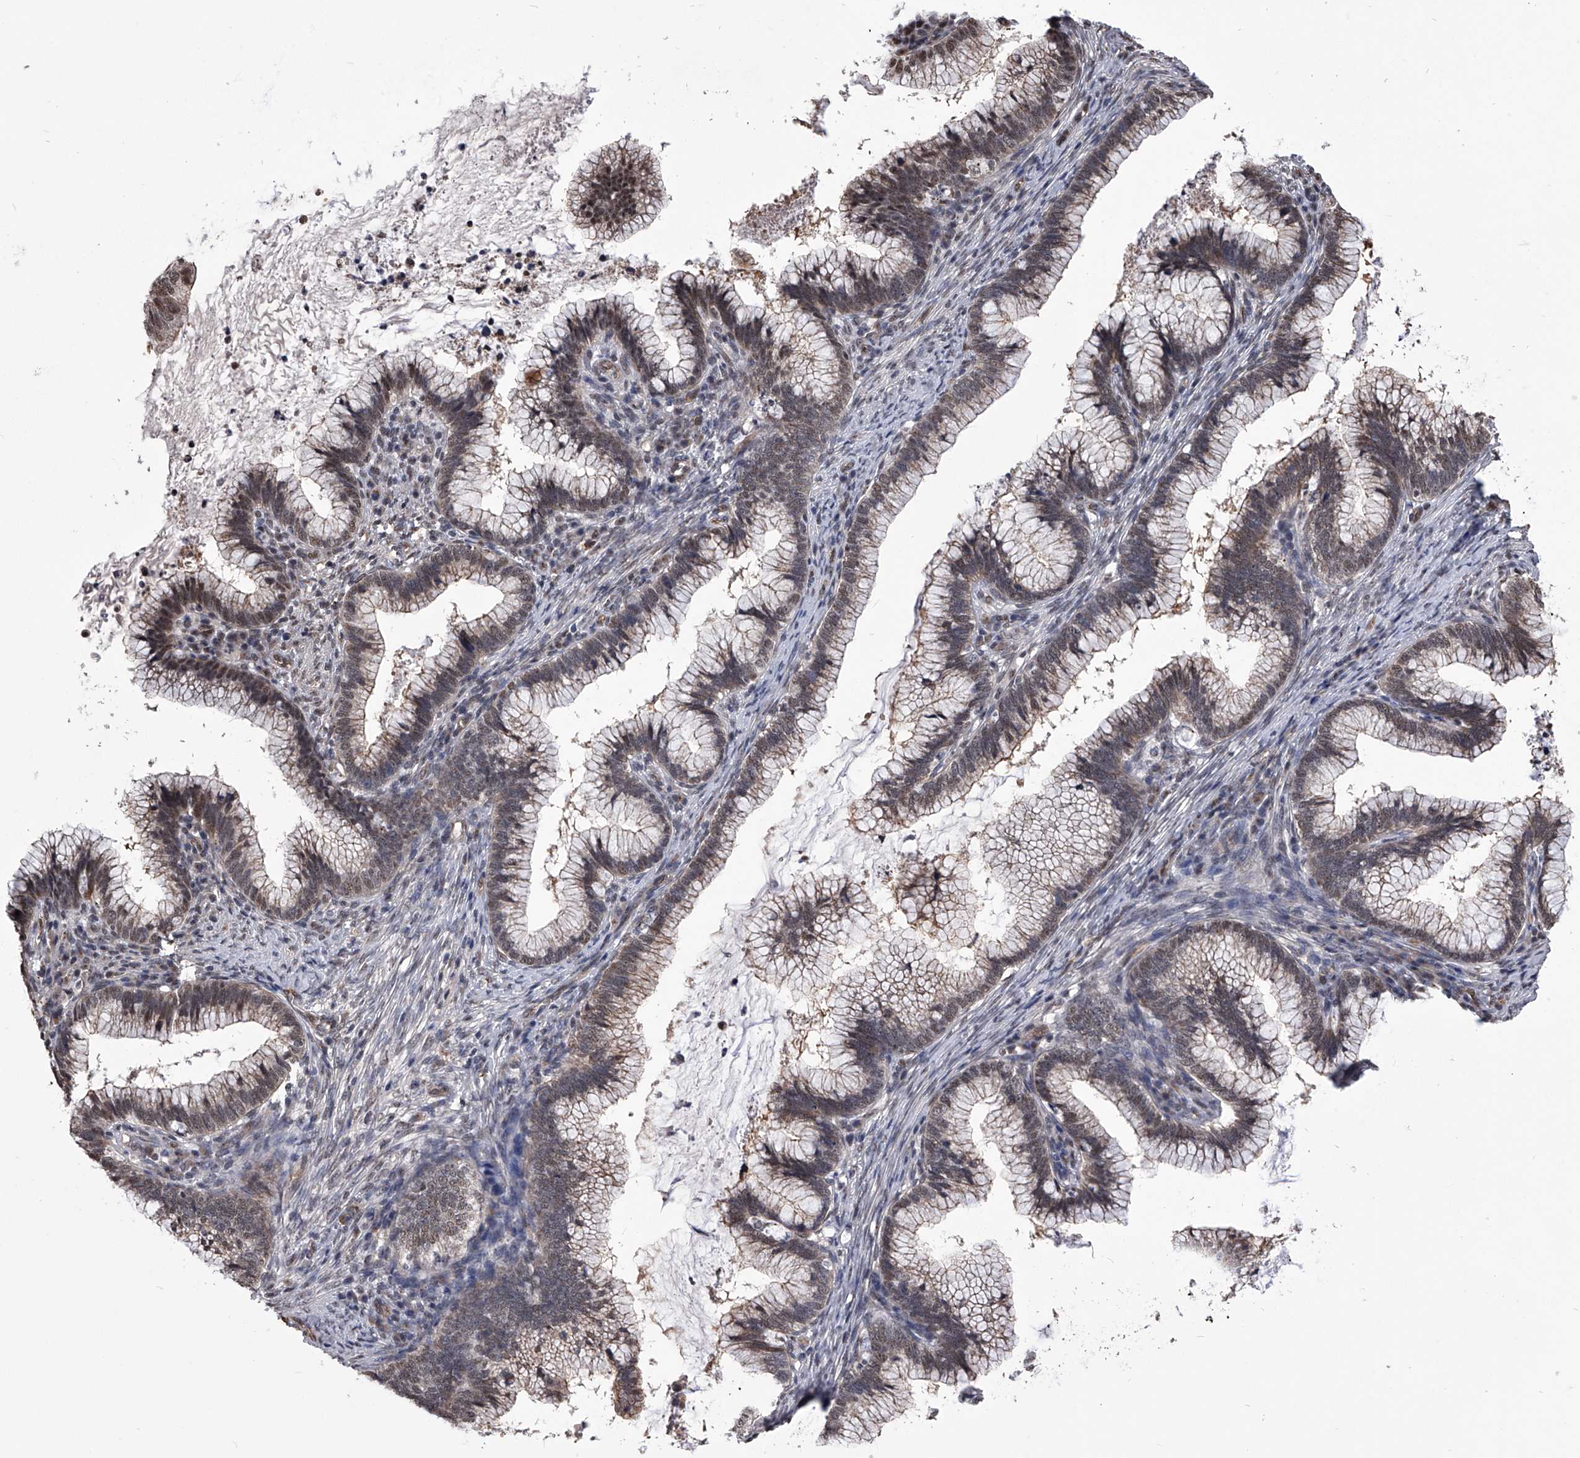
{"staining": {"intensity": "weak", "quantity": ">75%", "location": "cytoplasmic/membranous,nuclear"}, "tissue": "cervical cancer", "cell_type": "Tumor cells", "image_type": "cancer", "snomed": [{"axis": "morphology", "description": "Adenocarcinoma, NOS"}, {"axis": "topography", "description": "Cervix"}], "caption": "Immunohistochemical staining of human cervical adenocarcinoma displays low levels of weak cytoplasmic/membranous and nuclear protein positivity in about >75% of tumor cells. (Stains: DAB in brown, nuclei in blue, Microscopy: brightfield microscopy at high magnification).", "gene": "ZNF76", "patient": {"sex": "female", "age": 36}}